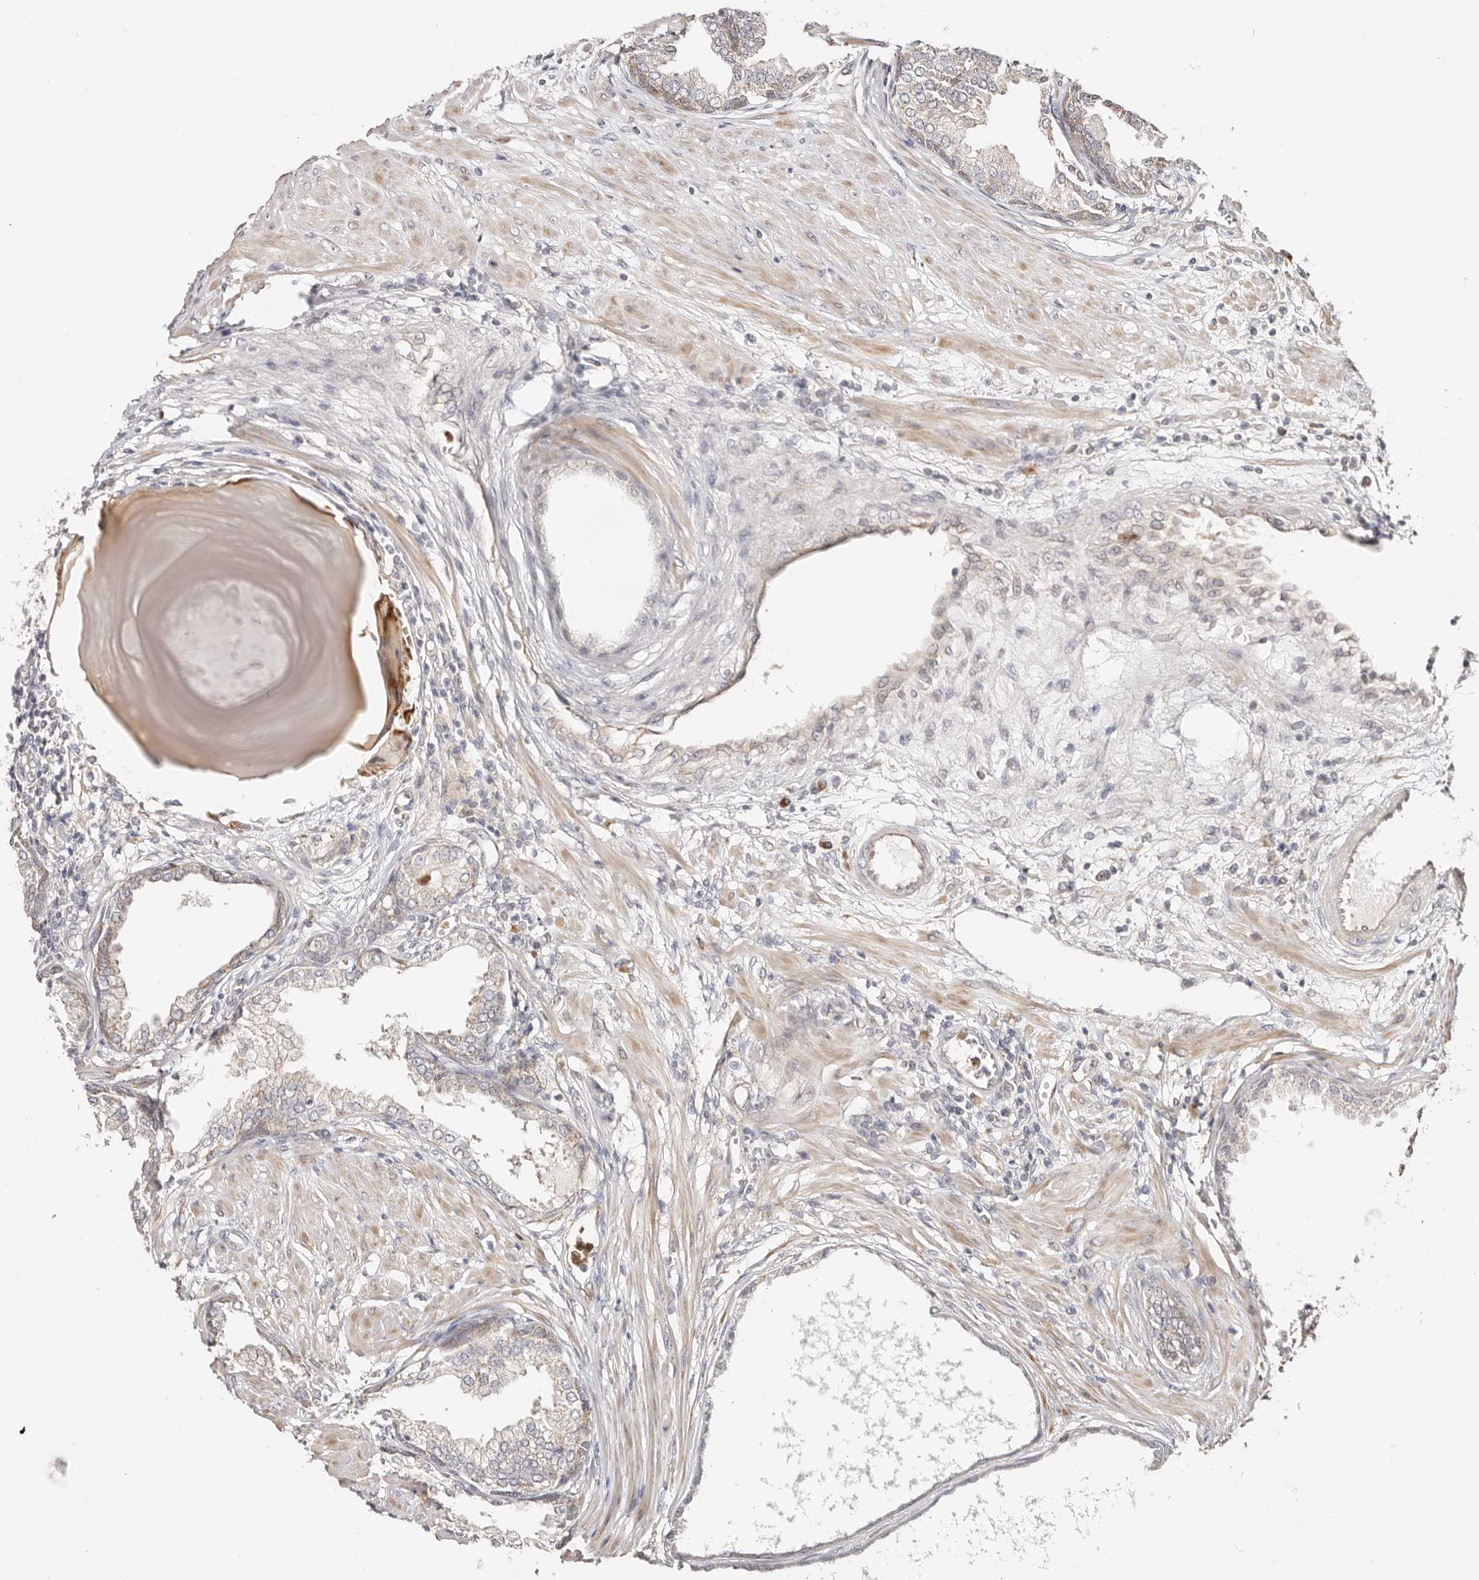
{"staining": {"intensity": "weak", "quantity": "<25%", "location": "cytoplasmic/membranous"}, "tissue": "prostate cancer", "cell_type": "Tumor cells", "image_type": "cancer", "snomed": [{"axis": "morphology", "description": "Adenocarcinoma, High grade"}, {"axis": "topography", "description": "Prostate"}], "caption": "An image of prostate cancer (high-grade adenocarcinoma) stained for a protein demonstrates no brown staining in tumor cells.", "gene": "BCL2L15", "patient": {"sex": "male", "age": 62}}